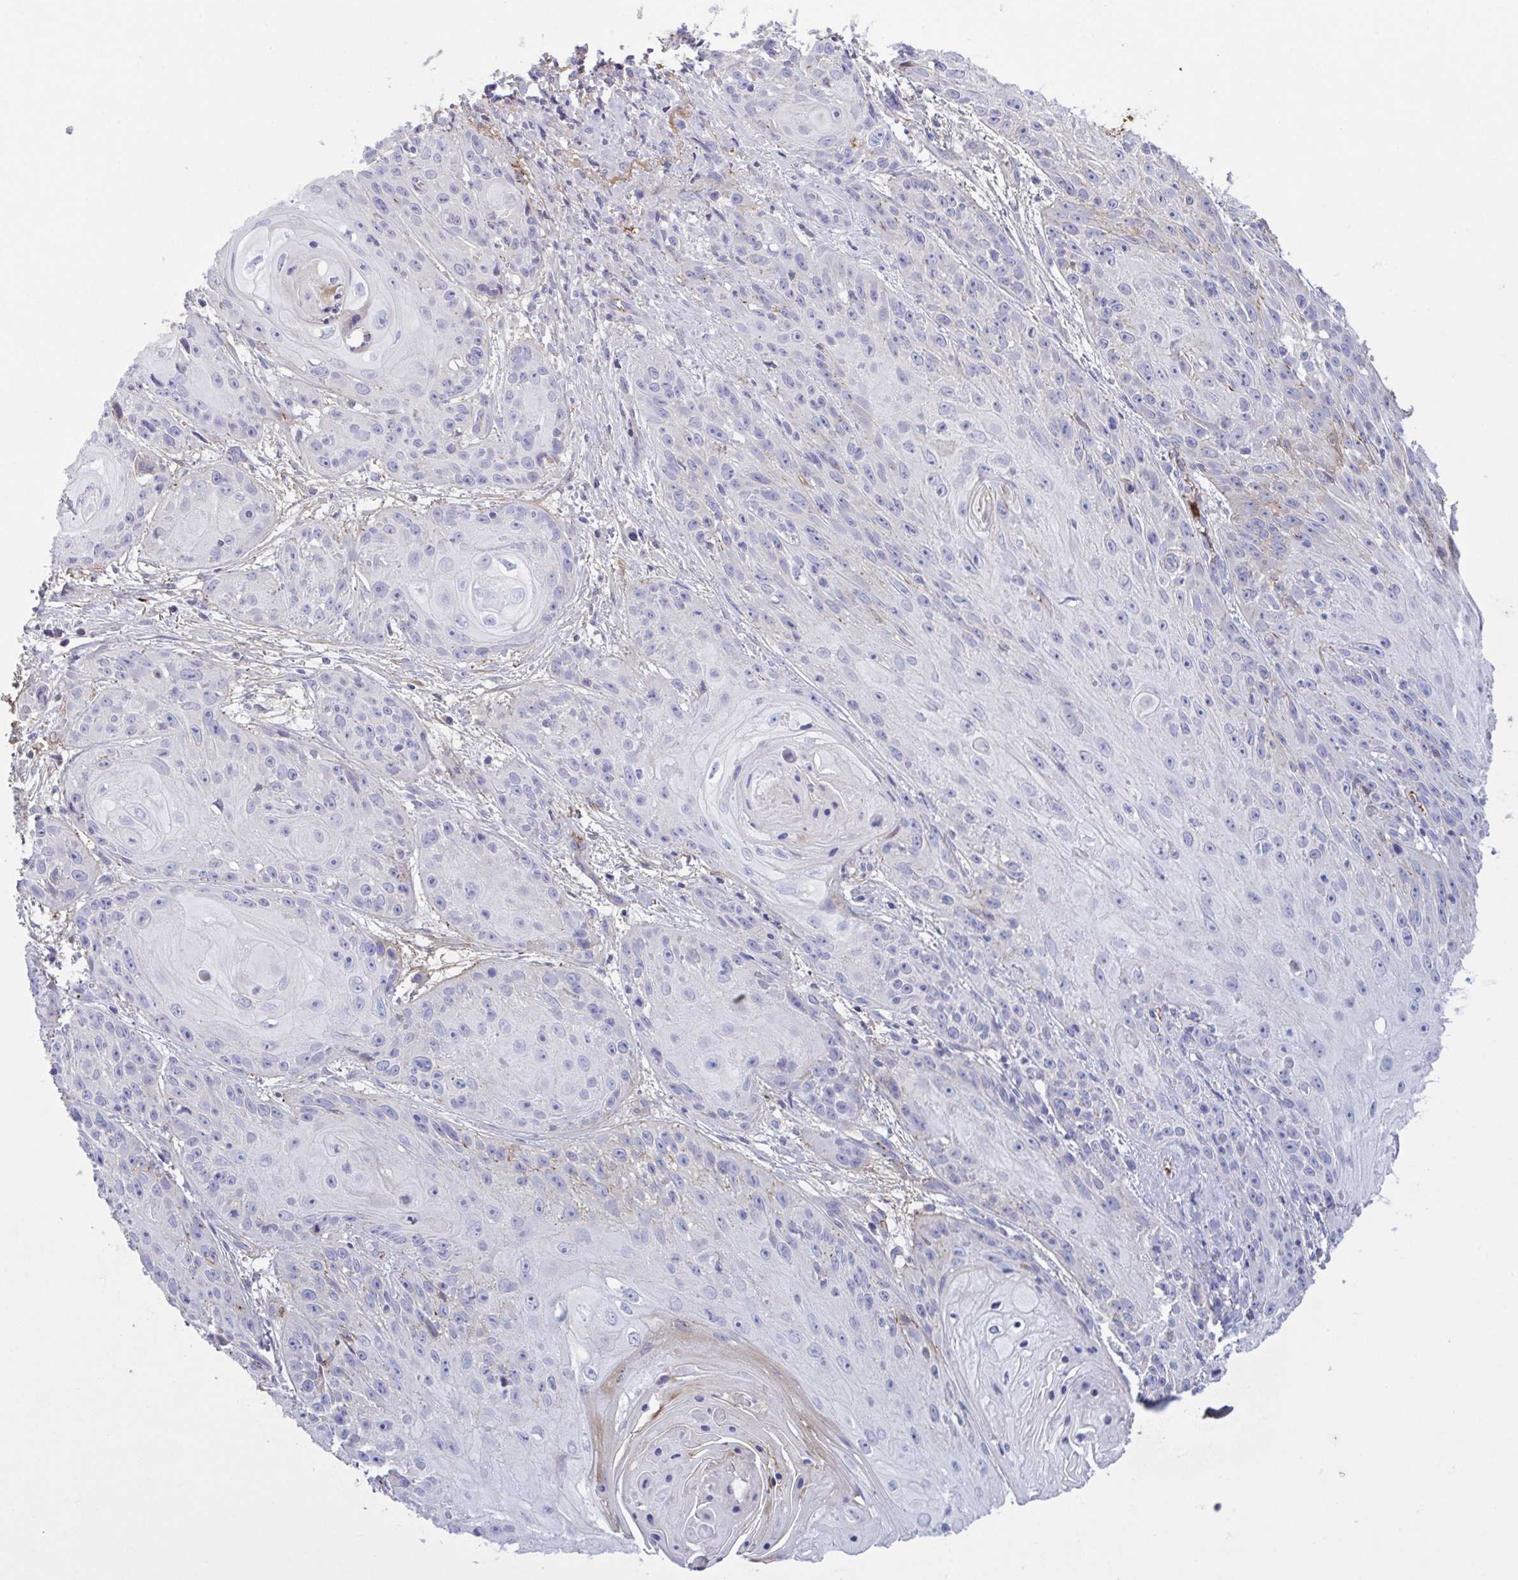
{"staining": {"intensity": "moderate", "quantity": "<25%", "location": "cytoplasmic/membranous"}, "tissue": "skin cancer", "cell_type": "Tumor cells", "image_type": "cancer", "snomed": [{"axis": "morphology", "description": "Squamous cell carcinoma, NOS"}, {"axis": "topography", "description": "Skin"}, {"axis": "topography", "description": "Vulva"}], "caption": "Human skin cancer (squamous cell carcinoma) stained with a brown dye demonstrates moderate cytoplasmic/membranous positive positivity in about <25% of tumor cells.", "gene": "IL1R1", "patient": {"sex": "female", "age": 76}}